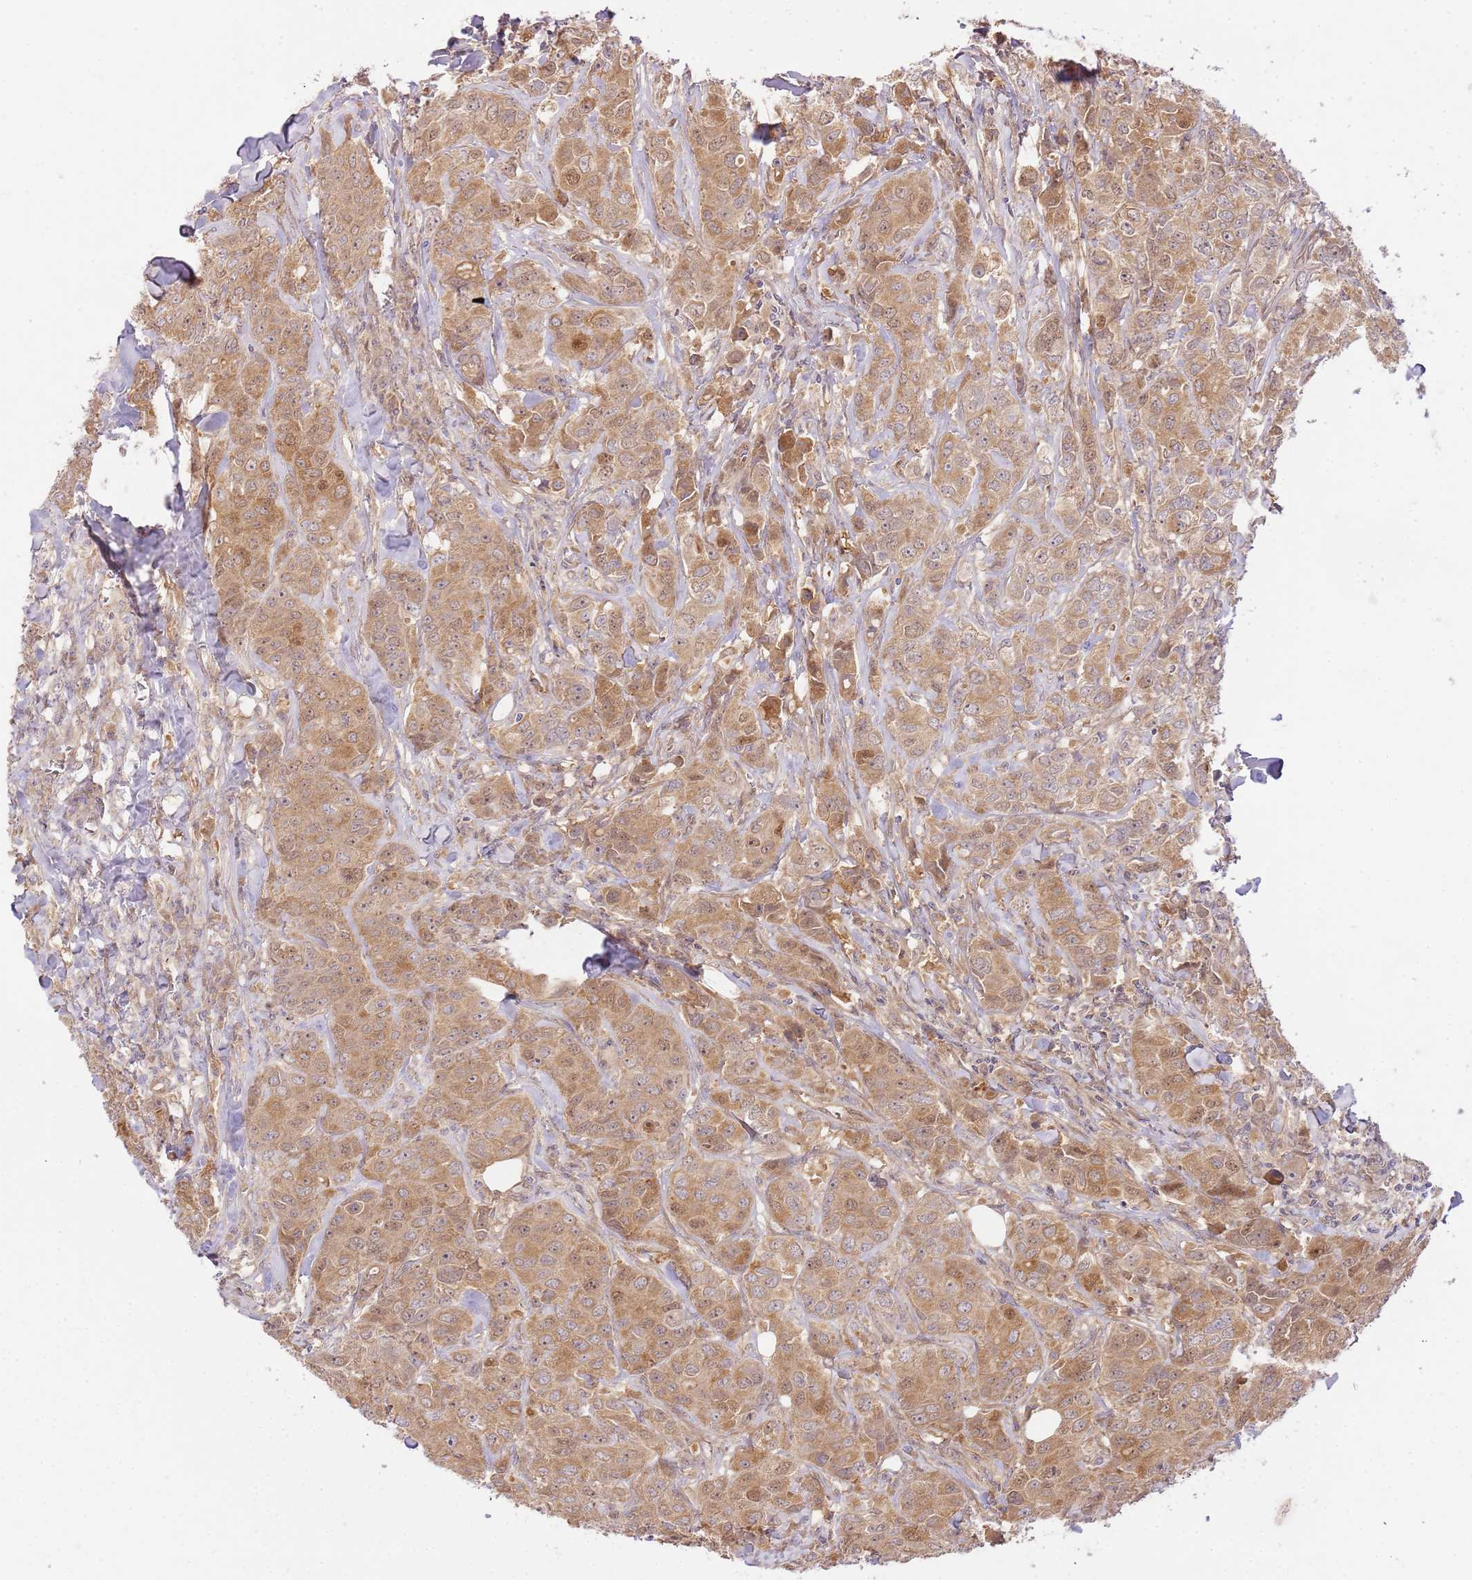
{"staining": {"intensity": "moderate", "quantity": ">75%", "location": "cytoplasmic/membranous,nuclear"}, "tissue": "breast cancer", "cell_type": "Tumor cells", "image_type": "cancer", "snomed": [{"axis": "morphology", "description": "Duct carcinoma"}, {"axis": "topography", "description": "Breast"}], "caption": "Immunohistochemistry (IHC) staining of breast invasive ductal carcinoma, which reveals medium levels of moderate cytoplasmic/membranous and nuclear positivity in approximately >75% of tumor cells indicating moderate cytoplasmic/membranous and nuclear protein staining. The staining was performed using DAB (brown) for protein detection and nuclei were counterstained in hematoxylin (blue).", "gene": "C8G", "patient": {"sex": "female", "age": 43}}